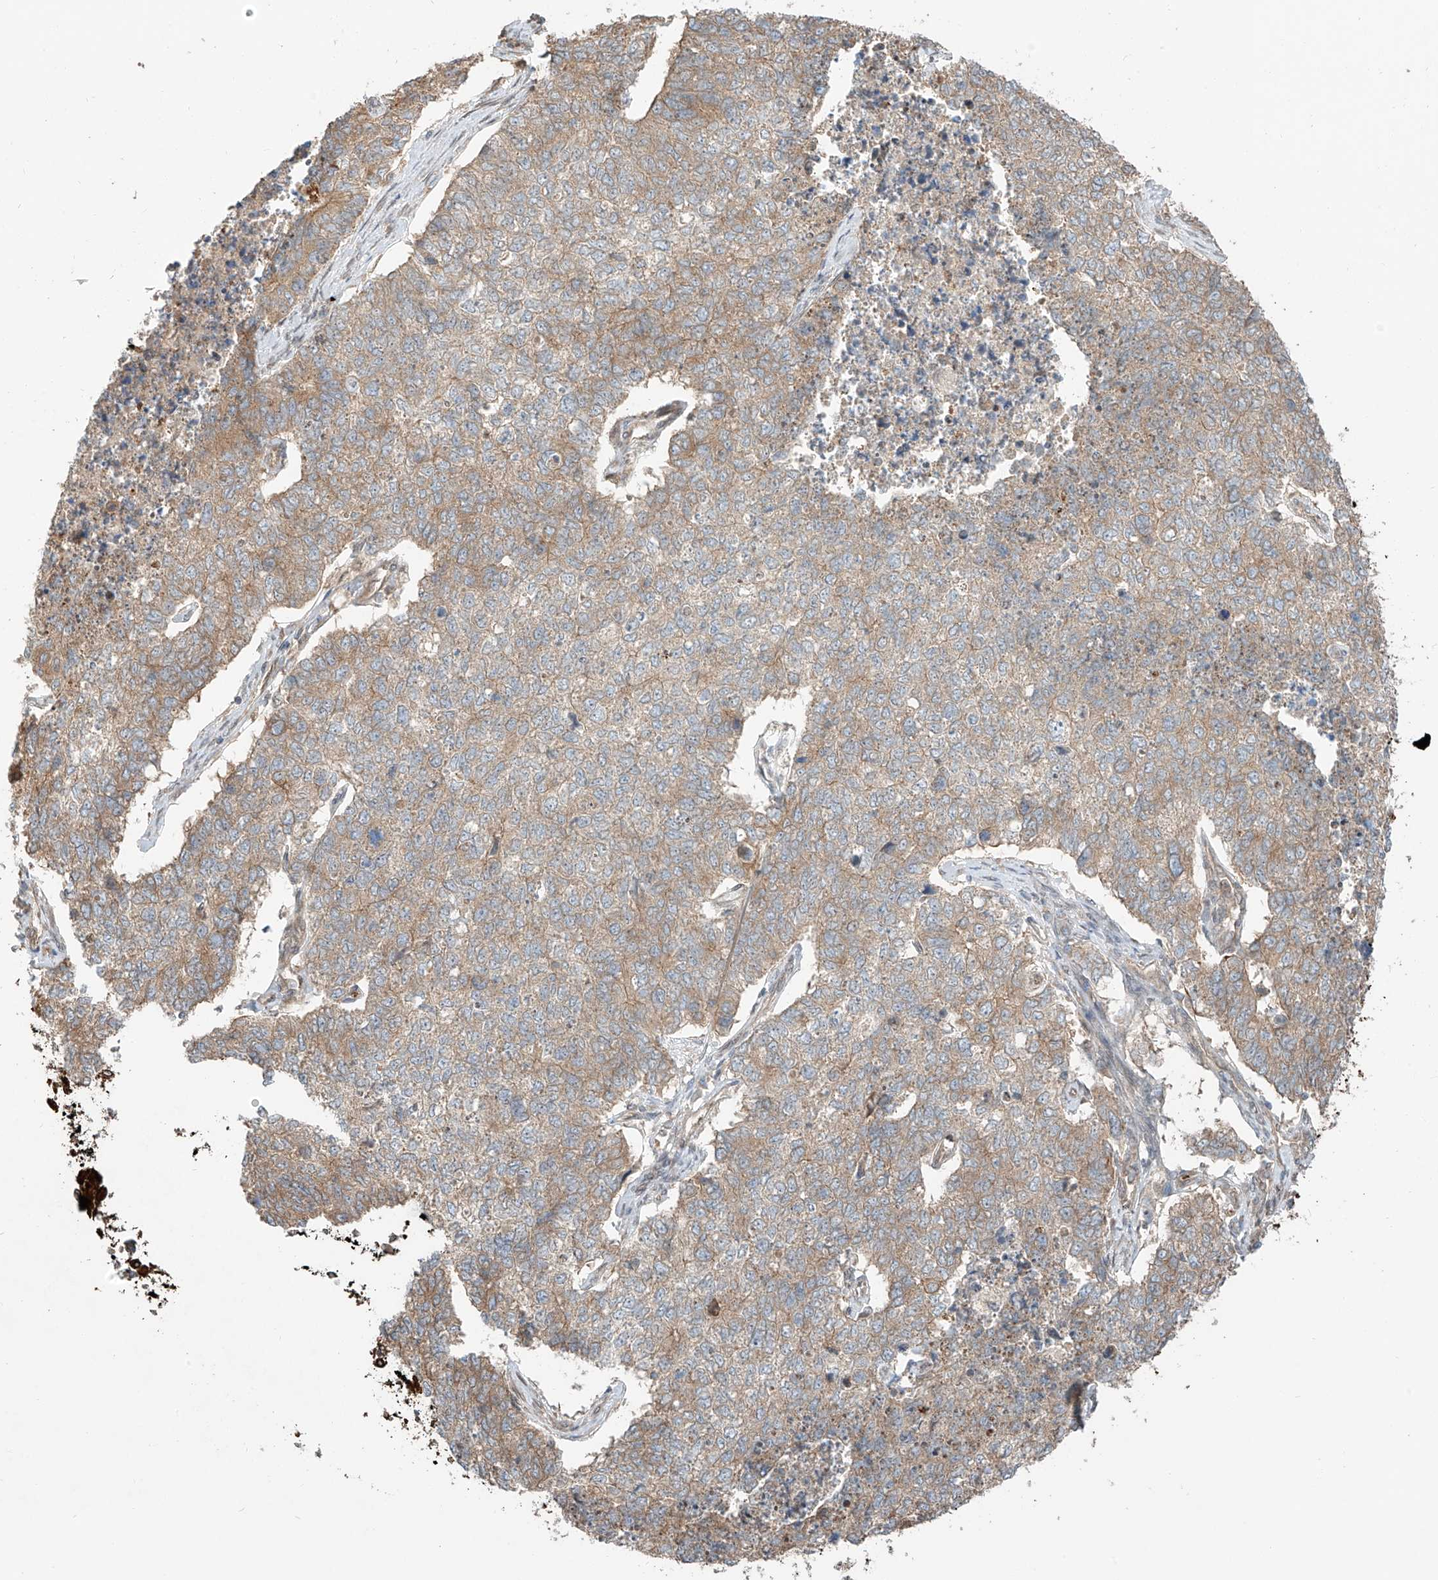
{"staining": {"intensity": "weak", "quantity": ">75%", "location": "cytoplasmic/membranous"}, "tissue": "cervical cancer", "cell_type": "Tumor cells", "image_type": "cancer", "snomed": [{"axis": "morphology", "description": "Squamous cell carcinoma, NOS"}, {"axis": "topography", "description": "Cervix"}], "caption": "Immunohistochemical staining of cervical cancer demonstrates low levels of weak cytoplasmic/membranous protein positivity in about >75% of tumor cells.", "gene": "CEP162", "patient": {"sex": "female", "age": 63}}